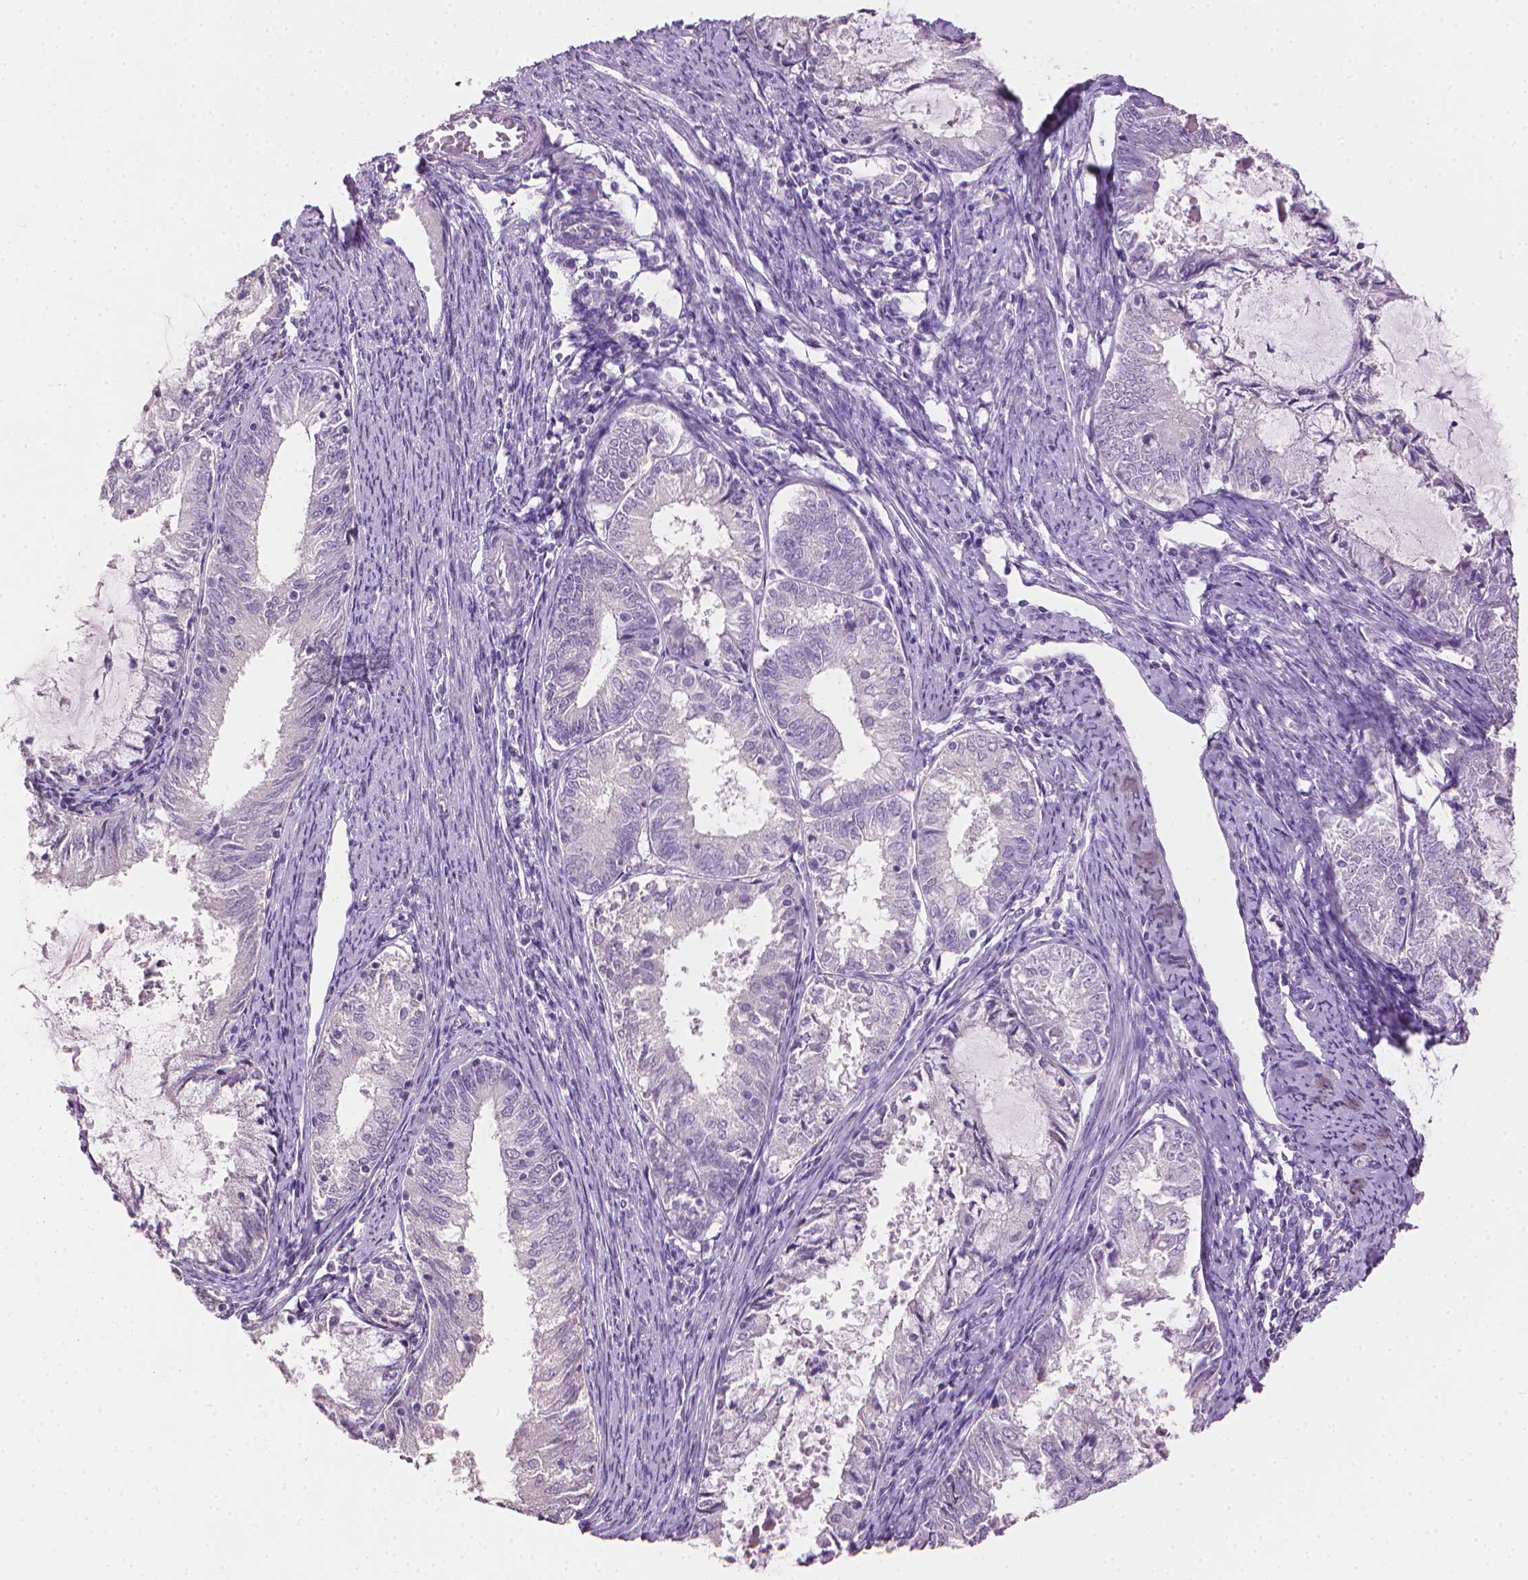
{"staining": {"intensity": "negative", "quantity": "none", "location": "none"}, "tissue": "endometrial cancer", "cell_type": "Tumor cells", "image_type": "cancer", "snomed": [{"axis": "morphology", "description": "Adenocarcinoma, NOS"}, {"axis": "topography", "description": "Endometrium"}], "caption": "The micrograph displays no significant staining in tumor cells of adenocarcinoma (endometrial).", "gene": "MLANA", "patient": {"sex": "female", "age": 57}}